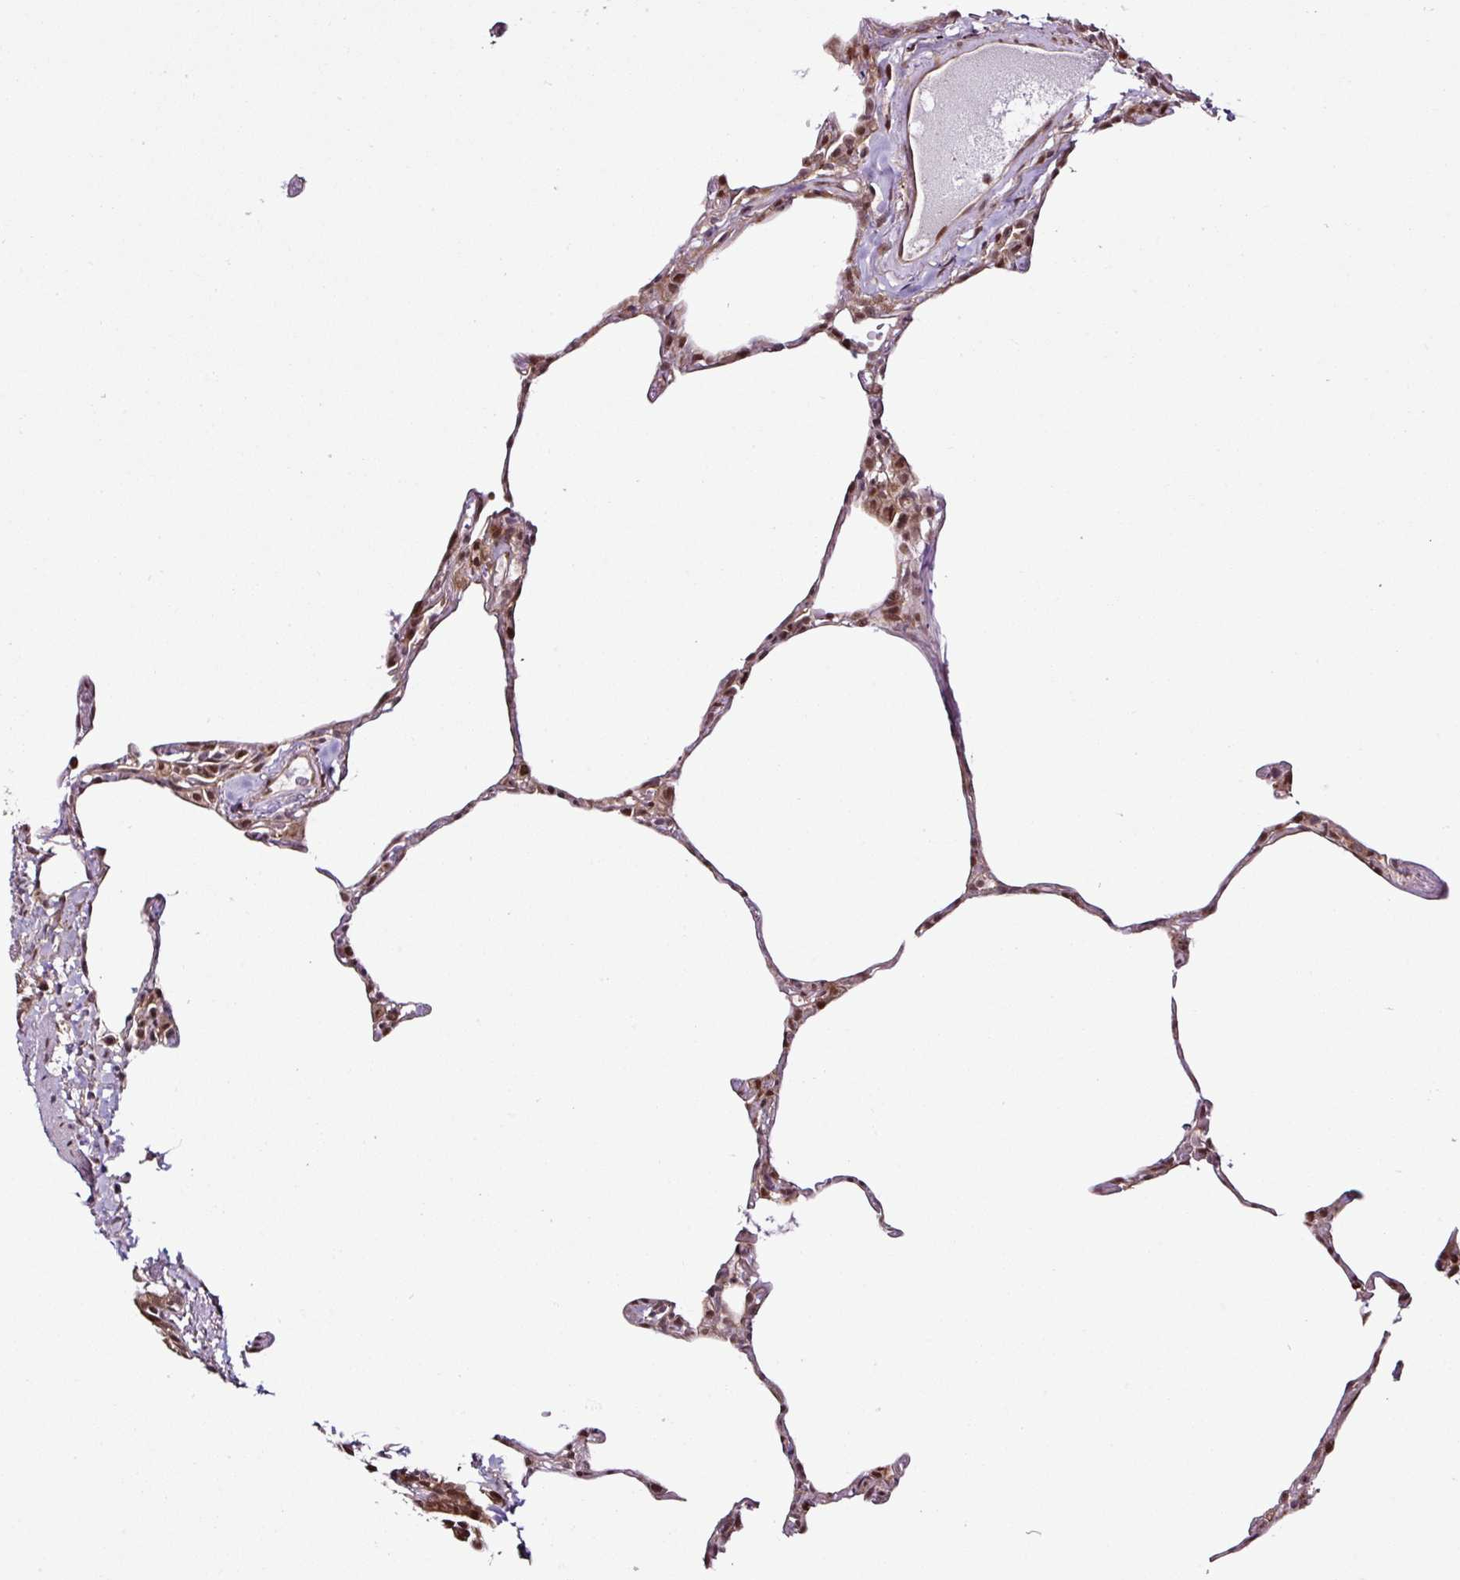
{"staining": {"intensity": "moderate", "quantity": "<25%", "location": "nuclear"}, "tissue": "lung", "cell_type": "Alveolar cells", "image_type": "normal", "snomed": [{"axis": "morphology", "description": "Normal tissue, NOS"}, {"axis": "topography", "description": "Lung"}], "caption": "A high-resolution histopathology image shows IHC staining of normal lung, which displays moderate nuclear positivity in approximately <25% of alveolar cells. The staining was performed using DAB (3,3'-diaminobenzidine), with brown indicating positive protein expression. Nuclei are stained blue with hematoxylin.", "gene": "COPRS", "patient": {"sex": "female", "age": 57}}